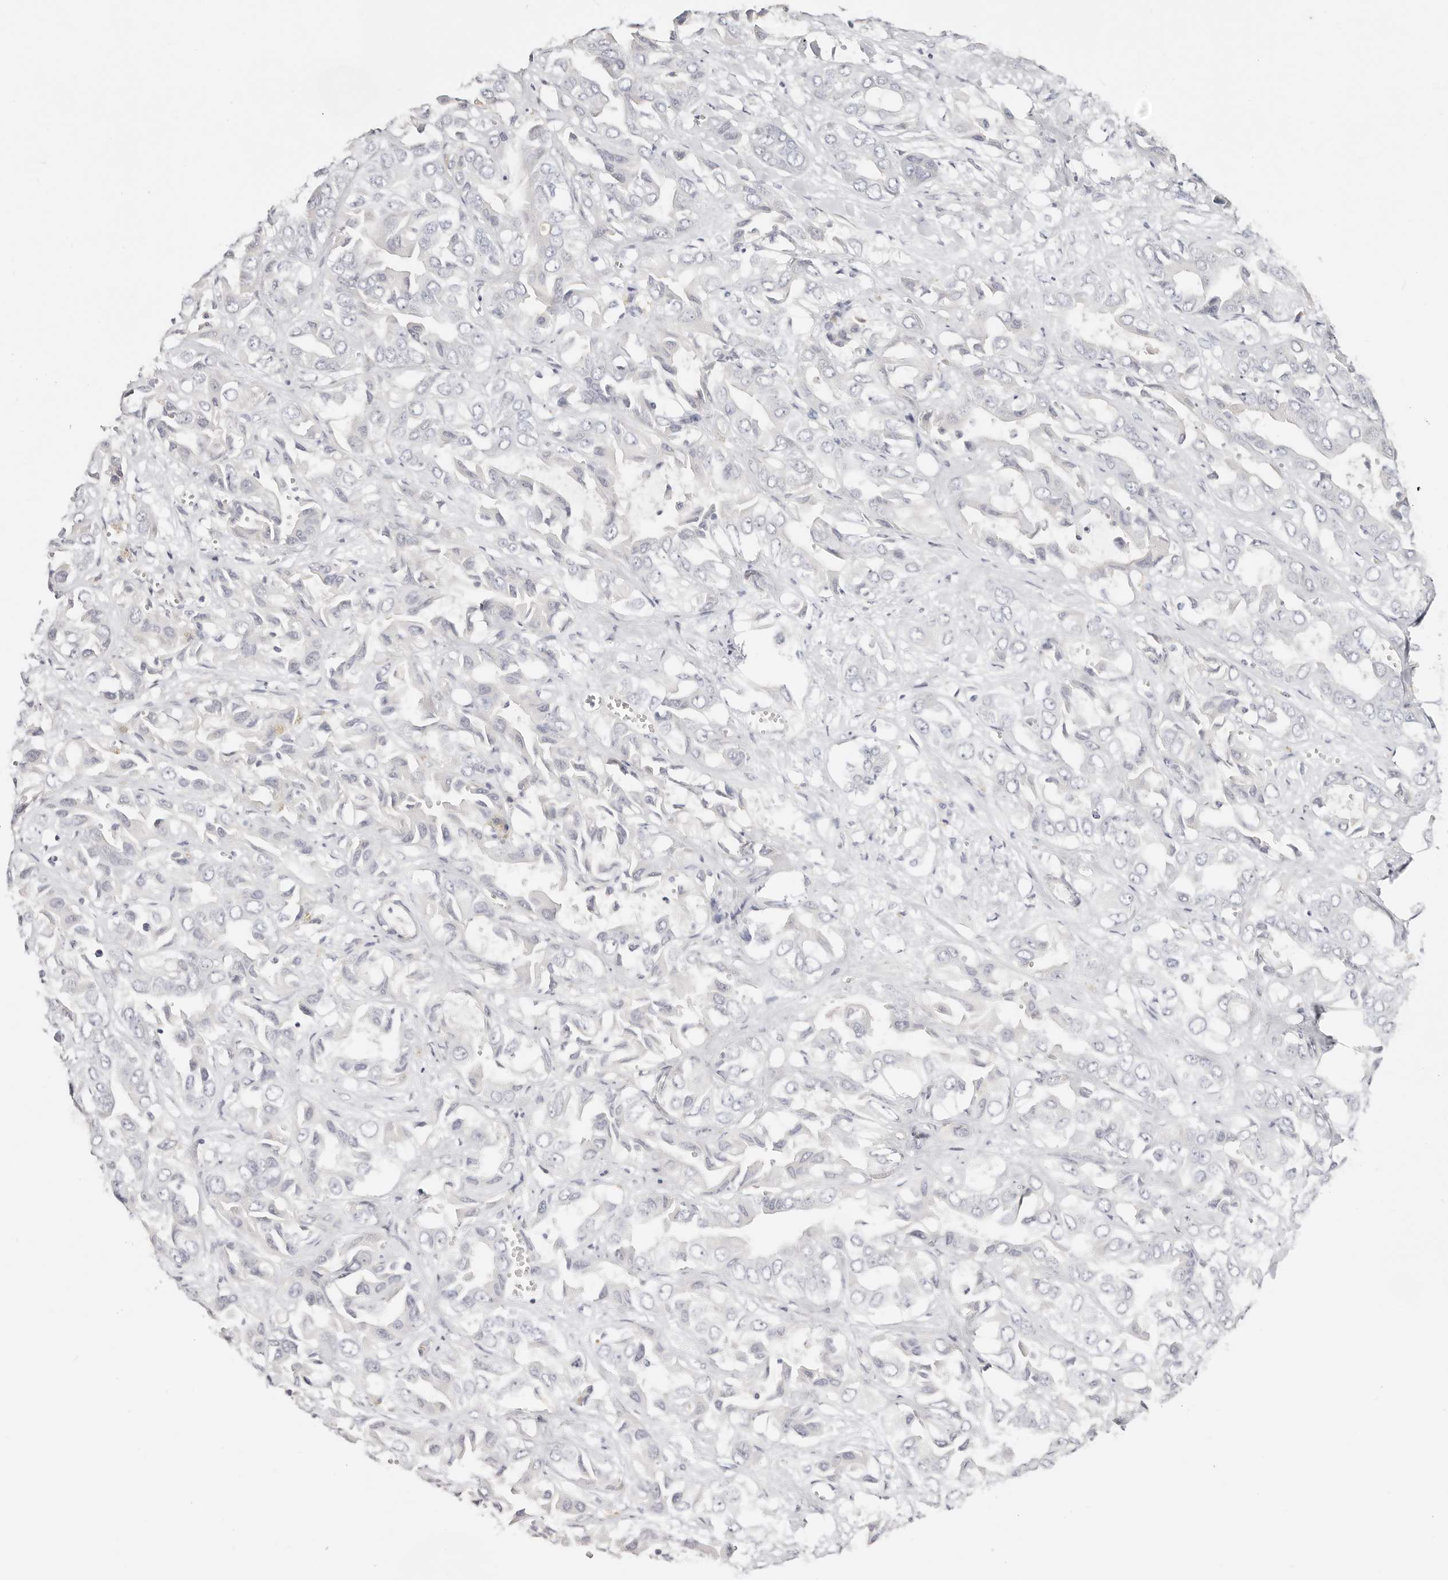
{"staining": {"intensity": "negative", "quantity": "none", "location": "none"}, "tissue": "liver cancer", "cell_type": "Tumor cells", "image_type": "cancer", "snomed": [{"axis": "morphology", "description": "Cholangiocarcinoma"}, {"axis": "topography", "description": "Liver"}], "caption": "The IHC micrograph has no significant positivity in tumor cells of liver cholangiocarcinoma tissue.", "gene": "DNASE1", "patient": {"sex": "female", "age": 52}}